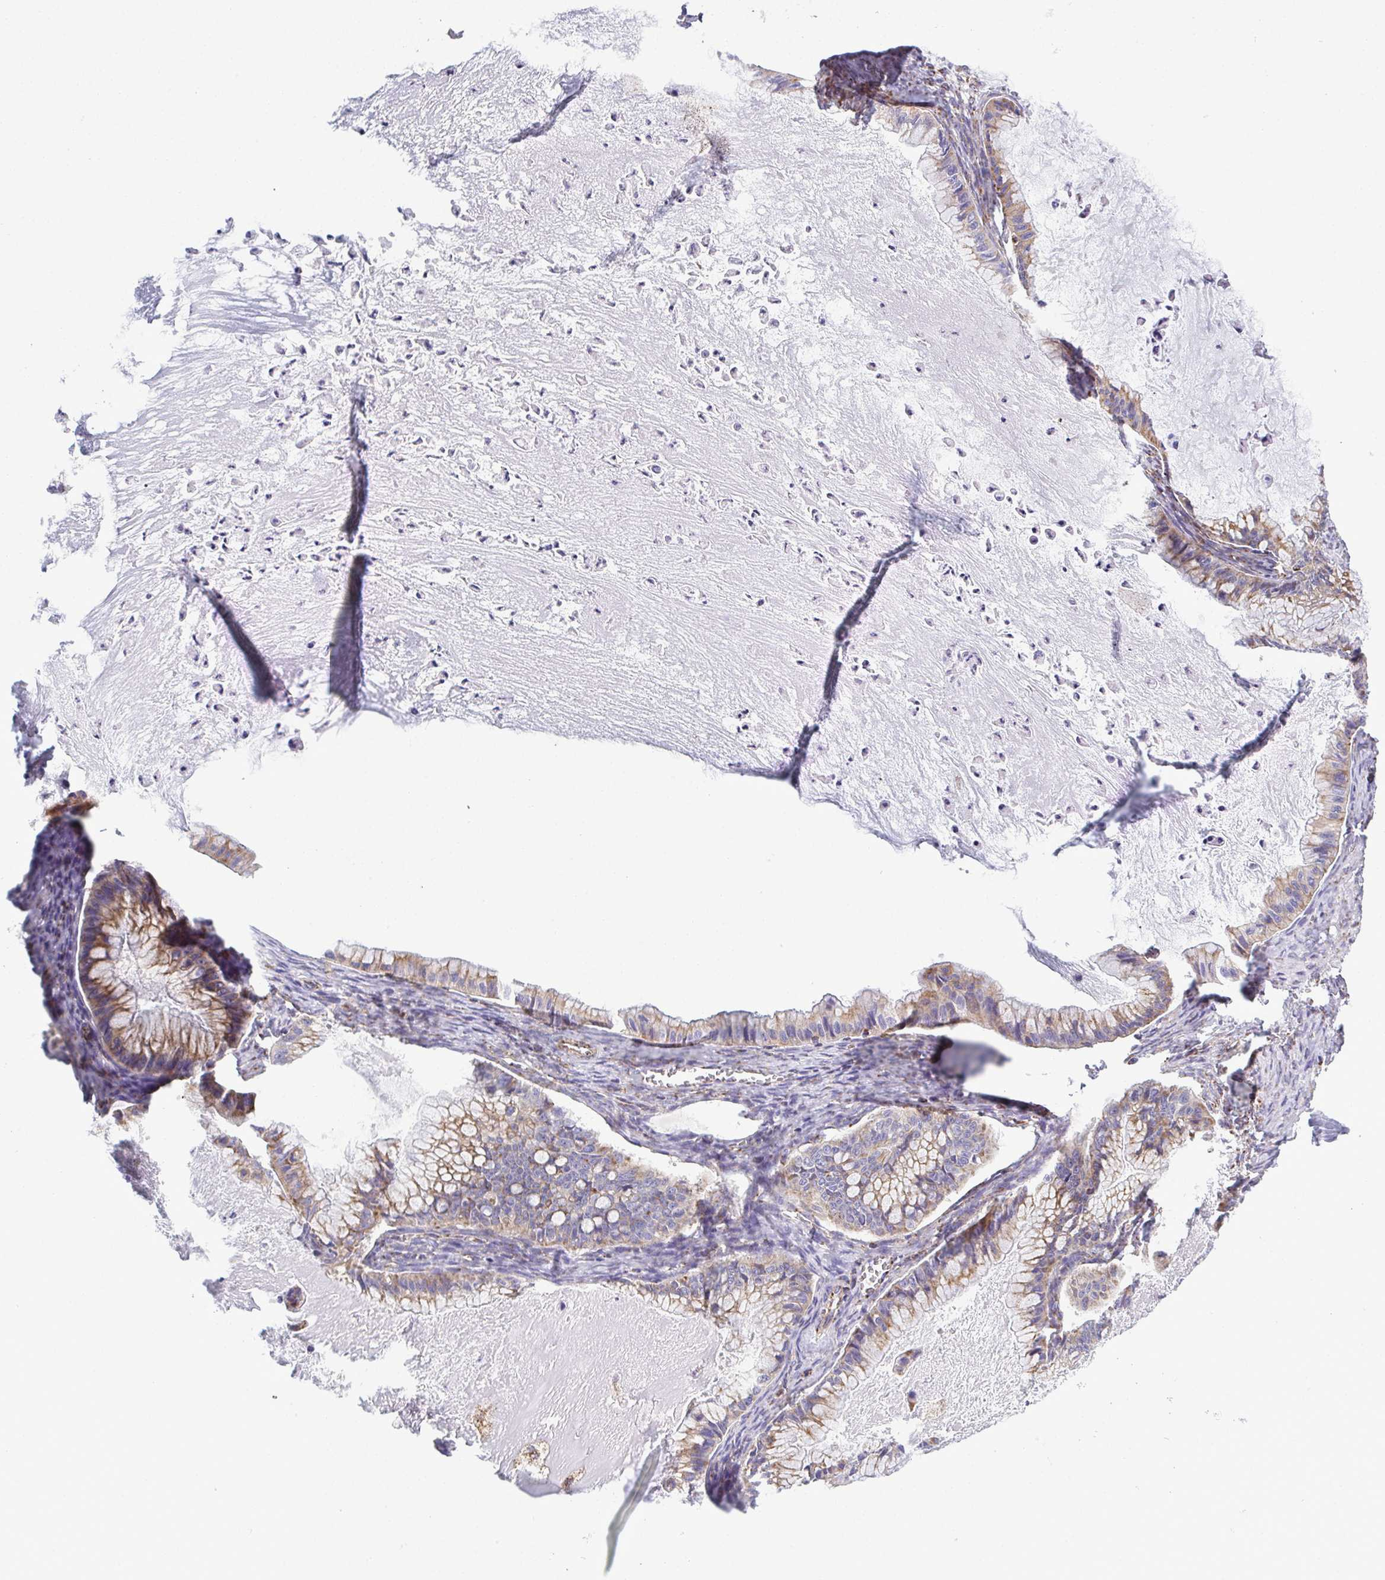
{"staining": {"intensity": "weak", "quantity": ">75%", "location": "cytoplasmic/membranous"}, "tissue": "ovarian cancer", "cell_type": "Tumor cells", "image_type": "cancer", "snomed": [{"axis": "morphology", "description": "Cystadenocarcinoma, mucinous, NOS"}, {"axis": "topography", "description": "Ovary"}], "caption": "Protein analysis of ovarian cancer tissue demonstrates weak cytoplasmic/membranous positivity in about >75% of tumor cells.", "gene": "CSDE1", "patient": {"sex": "female", "age": 72}}